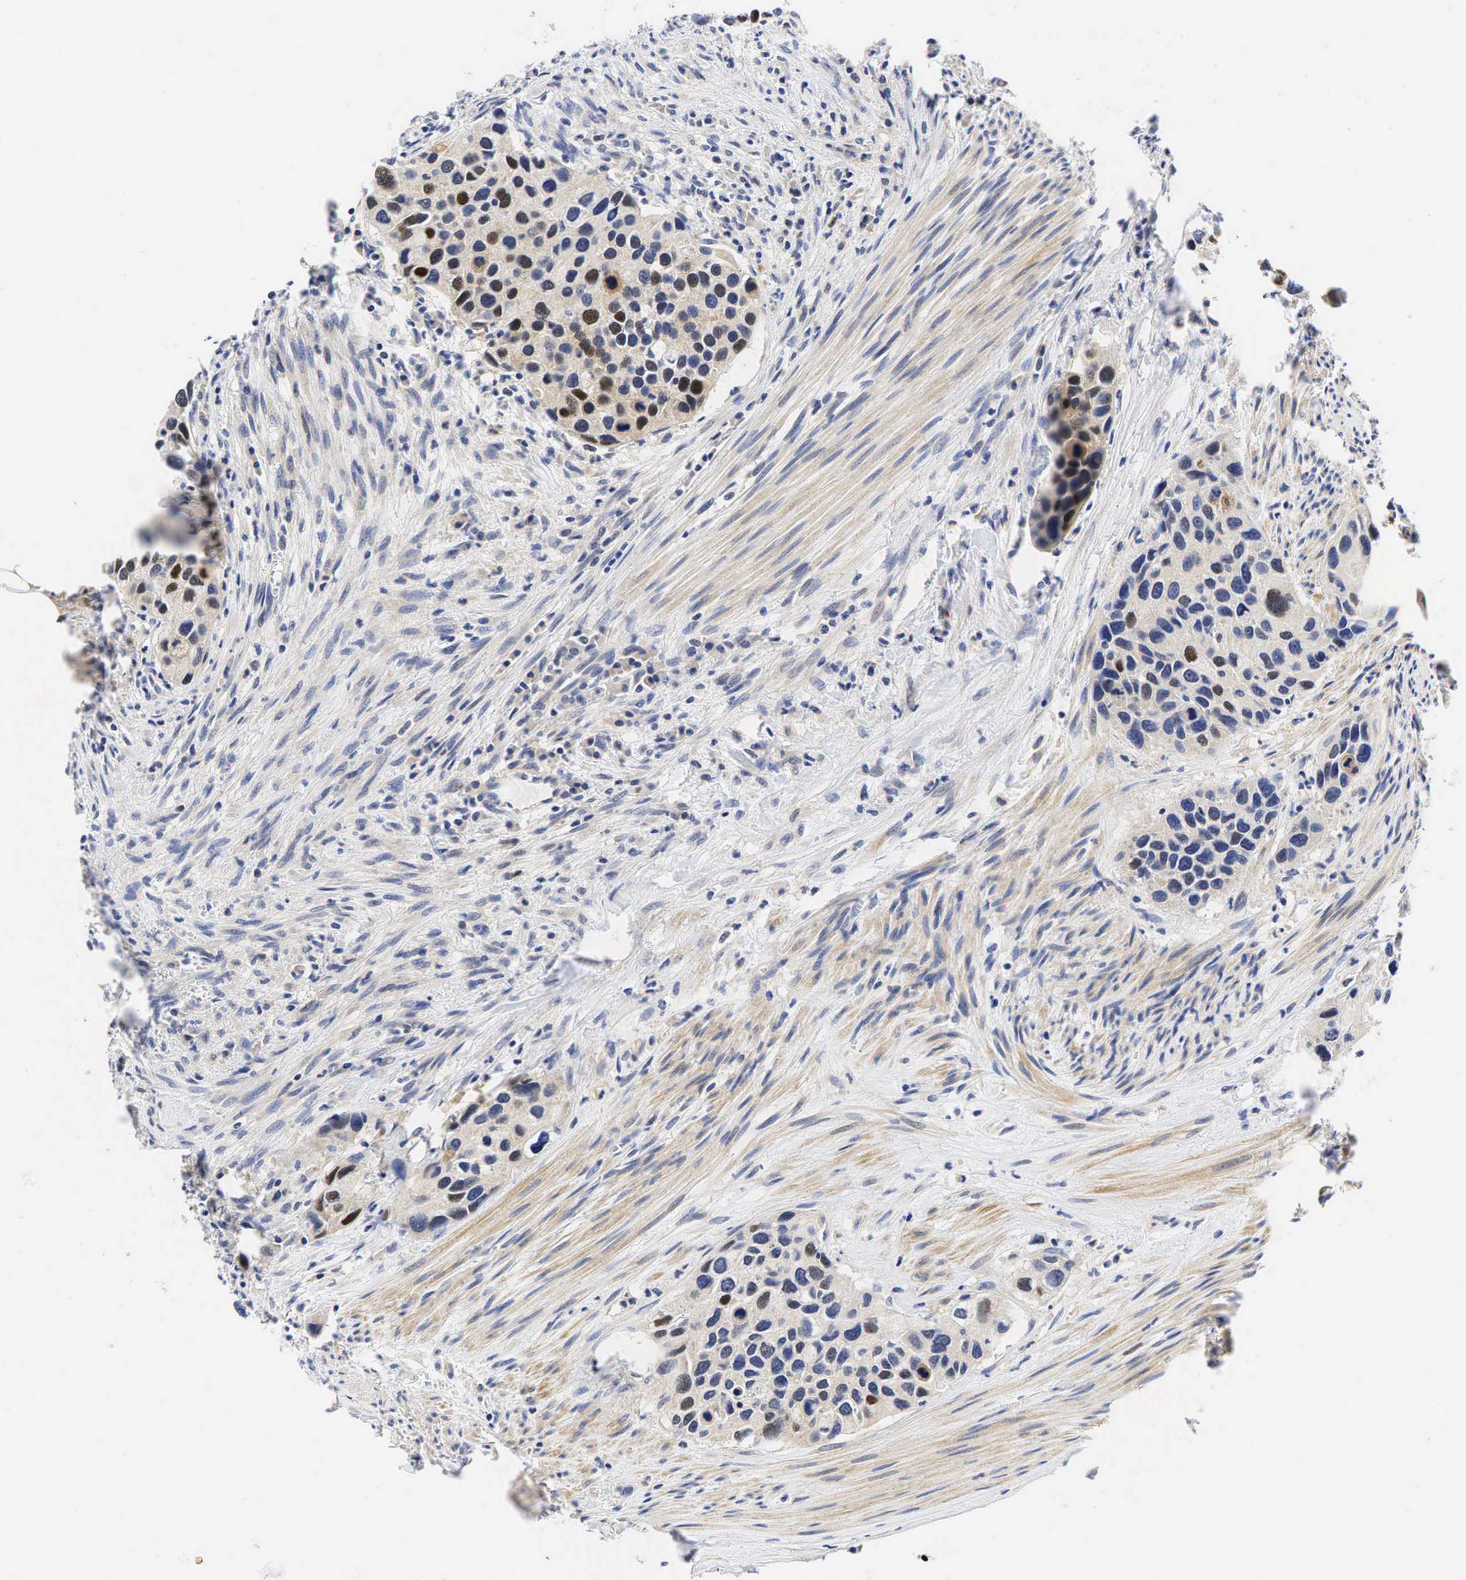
{"staining": {"intensity": "strong", "quantity": "25%-75%", "location": "nuclear"}, "tissue": "urothelial cancer", "cell_type": "Tumor cells", "image_type": "cancer", "snomed": [{"axis": "morphology", "description": "Urothelial carcinoma, High grade"}, {"axis": "topography", "description": "Urinary bladder"}], "caption": "Strong nuclear protein positivity is present in about 25%-75% of tumor cells in urothelial cancer. (DAB = brown stain, brightfield microscopy at high magnification).", "gene": "CCND1", "patient": {"sex": "male", "age": 66}}